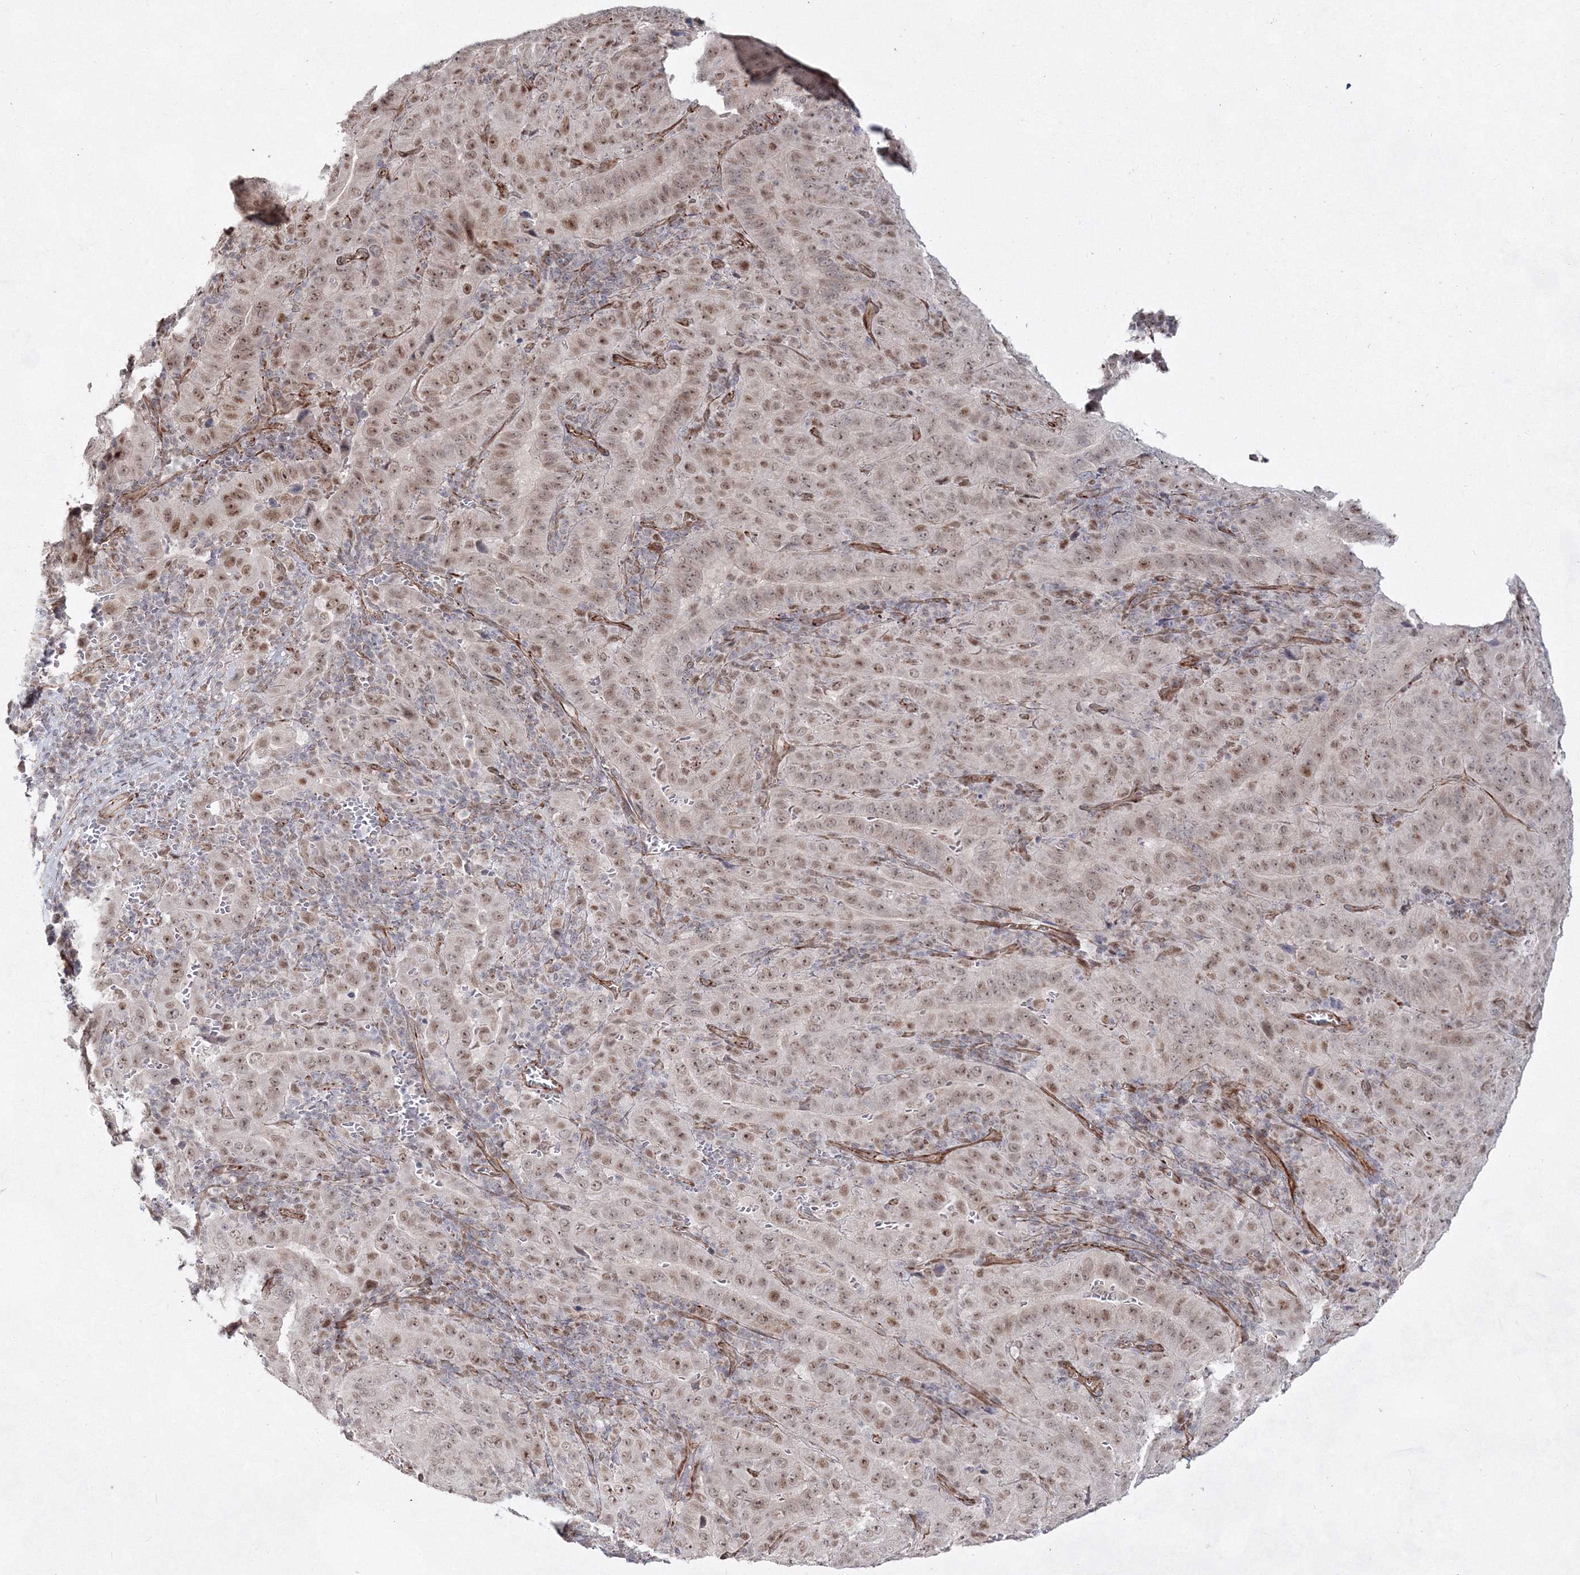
{"staining": {"intensity": "weak", "quantity": ">75%", "location": "nuclear"}, "tissue": "pancreatic cancer", "cell_type": "Tumor cells", "image_type": "cancer", "snomed": [{"axis": "morphology", "description": "Adenocarcinoma, NOS"}, {"axis": "topography", "description": "Pancreas"}], "caption": "Tumor cells display low levels of weak nuclear staining in about >75% of cells in pancreatic cancer.", "gene": "SNIP1", "patient": {"sex": "male", "age": 63}}